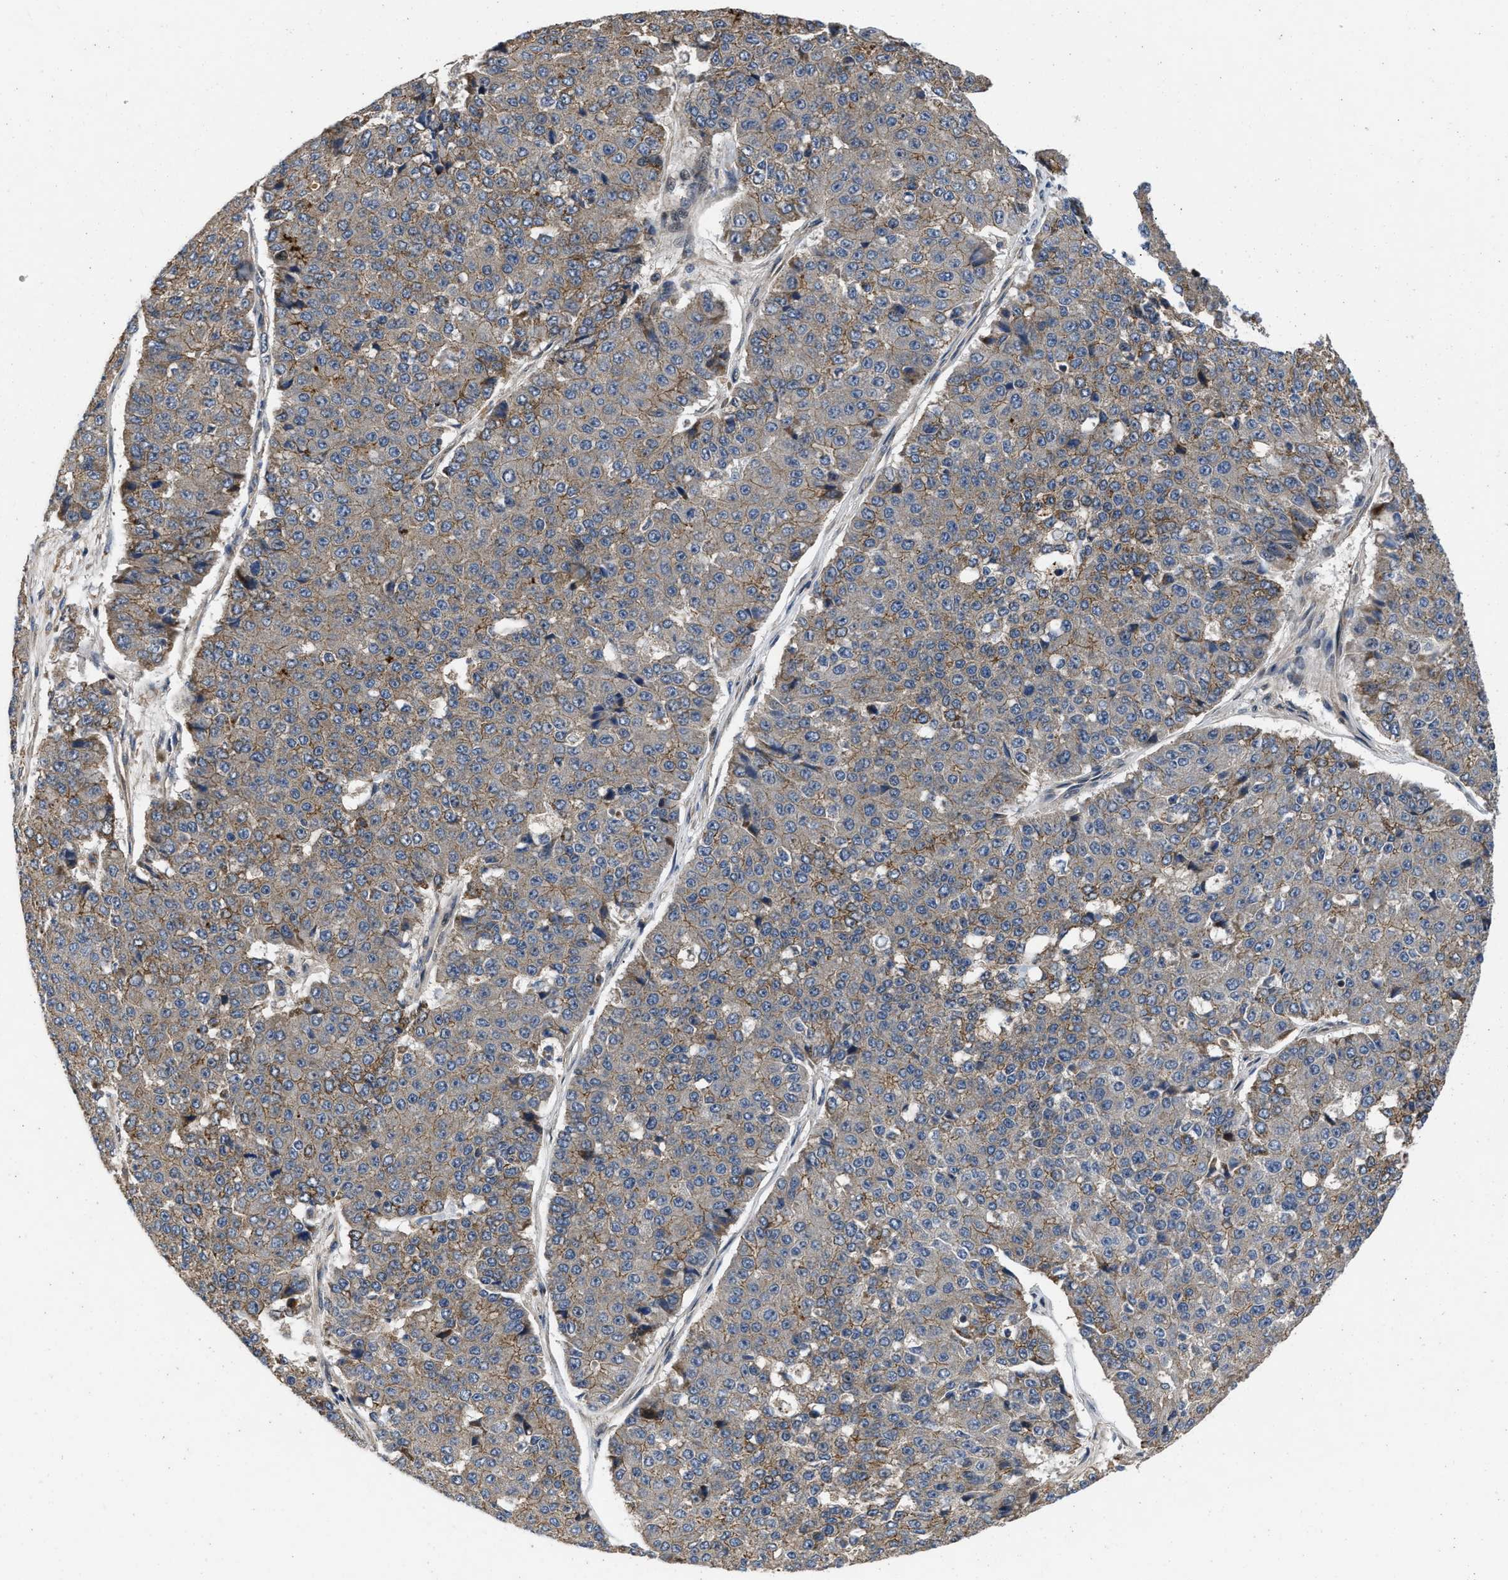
{"staining": {"intensity": "weak", "quantity": "<25%", "location": "cytoplasmic/membranous"}, "tissue": "pancreatic cancer", "cell_type": "Tumor cells", "image_type": "cancer", "snomed": [{"axis": "morphology", "description": "Adenocarcinoma, NOS"}, {"axis": "topography", "description": "Pancreas"}], "caption": "Tumor cells show no significant positivity in pancreatic adenocarcinoma. Brightfield microscopy of IHC stained with DAB (3,3'-diaminobenzidine) (brown) and hematoxylin (blue), captured at high magnification.", "gene": "PRDM14", "patient": {"sex": "male", "age": 50}}